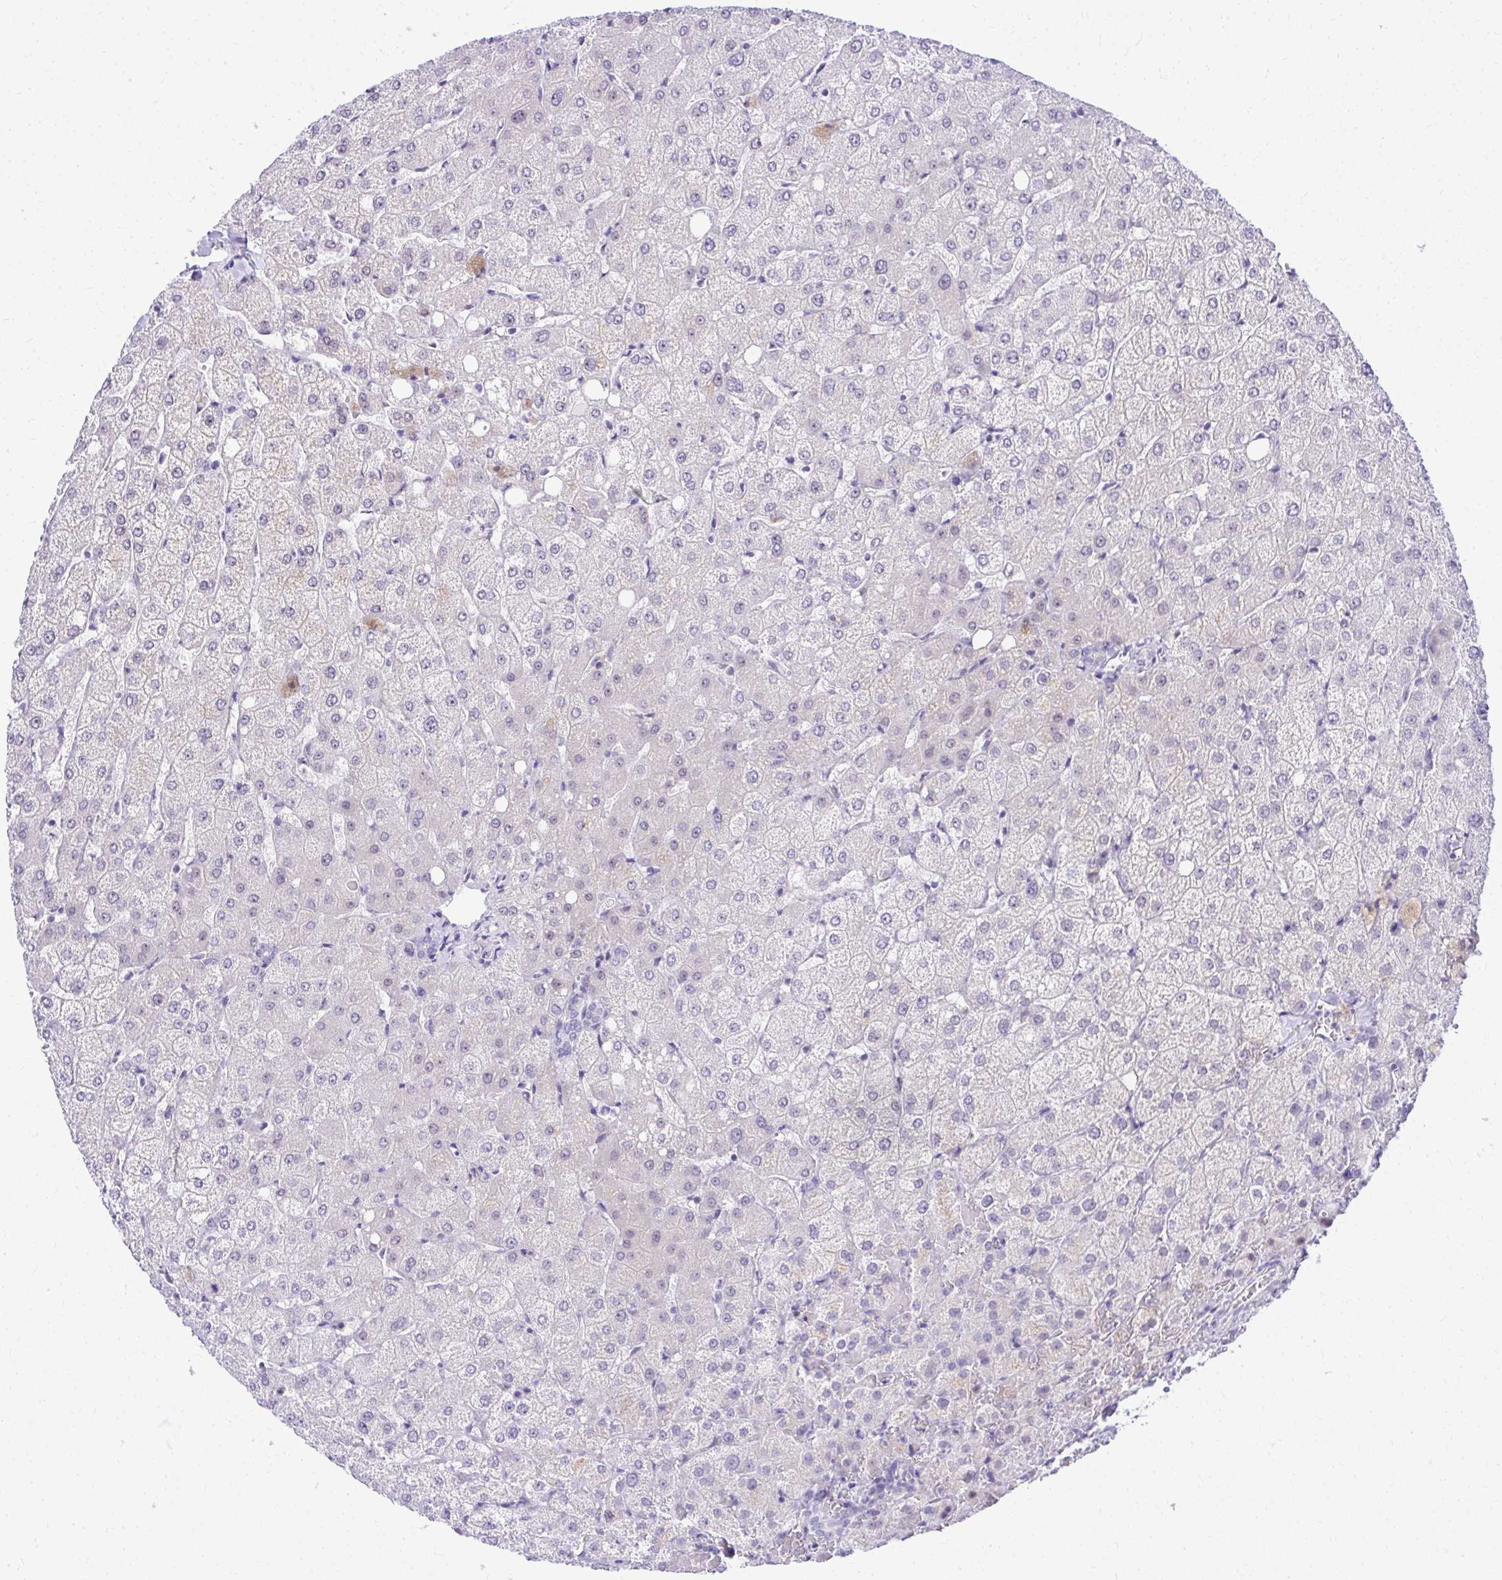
{"staining": {"intensity": "negative", "quantity": "none", "location": "none"}, "tissue": "liver", "cell_type": "Cholangiocytes", "image_type": "normal", "snomed": [{"axis": "morphology", "description": "Normal tissue, NOS"}, {"axis": "topography", "description": "Liver"}], "caption": "A high-resolution micrograph shows immunohistochemistry (IHC) staining of unremarkable liver, which demonstrates no significant expression in cholangiocytes. (DAB (3,3'-diaminobenzidine) IHC with hematoxylin counter stain).", "gene": "EID3", "patient": {"sex": "female", "age": 54}}